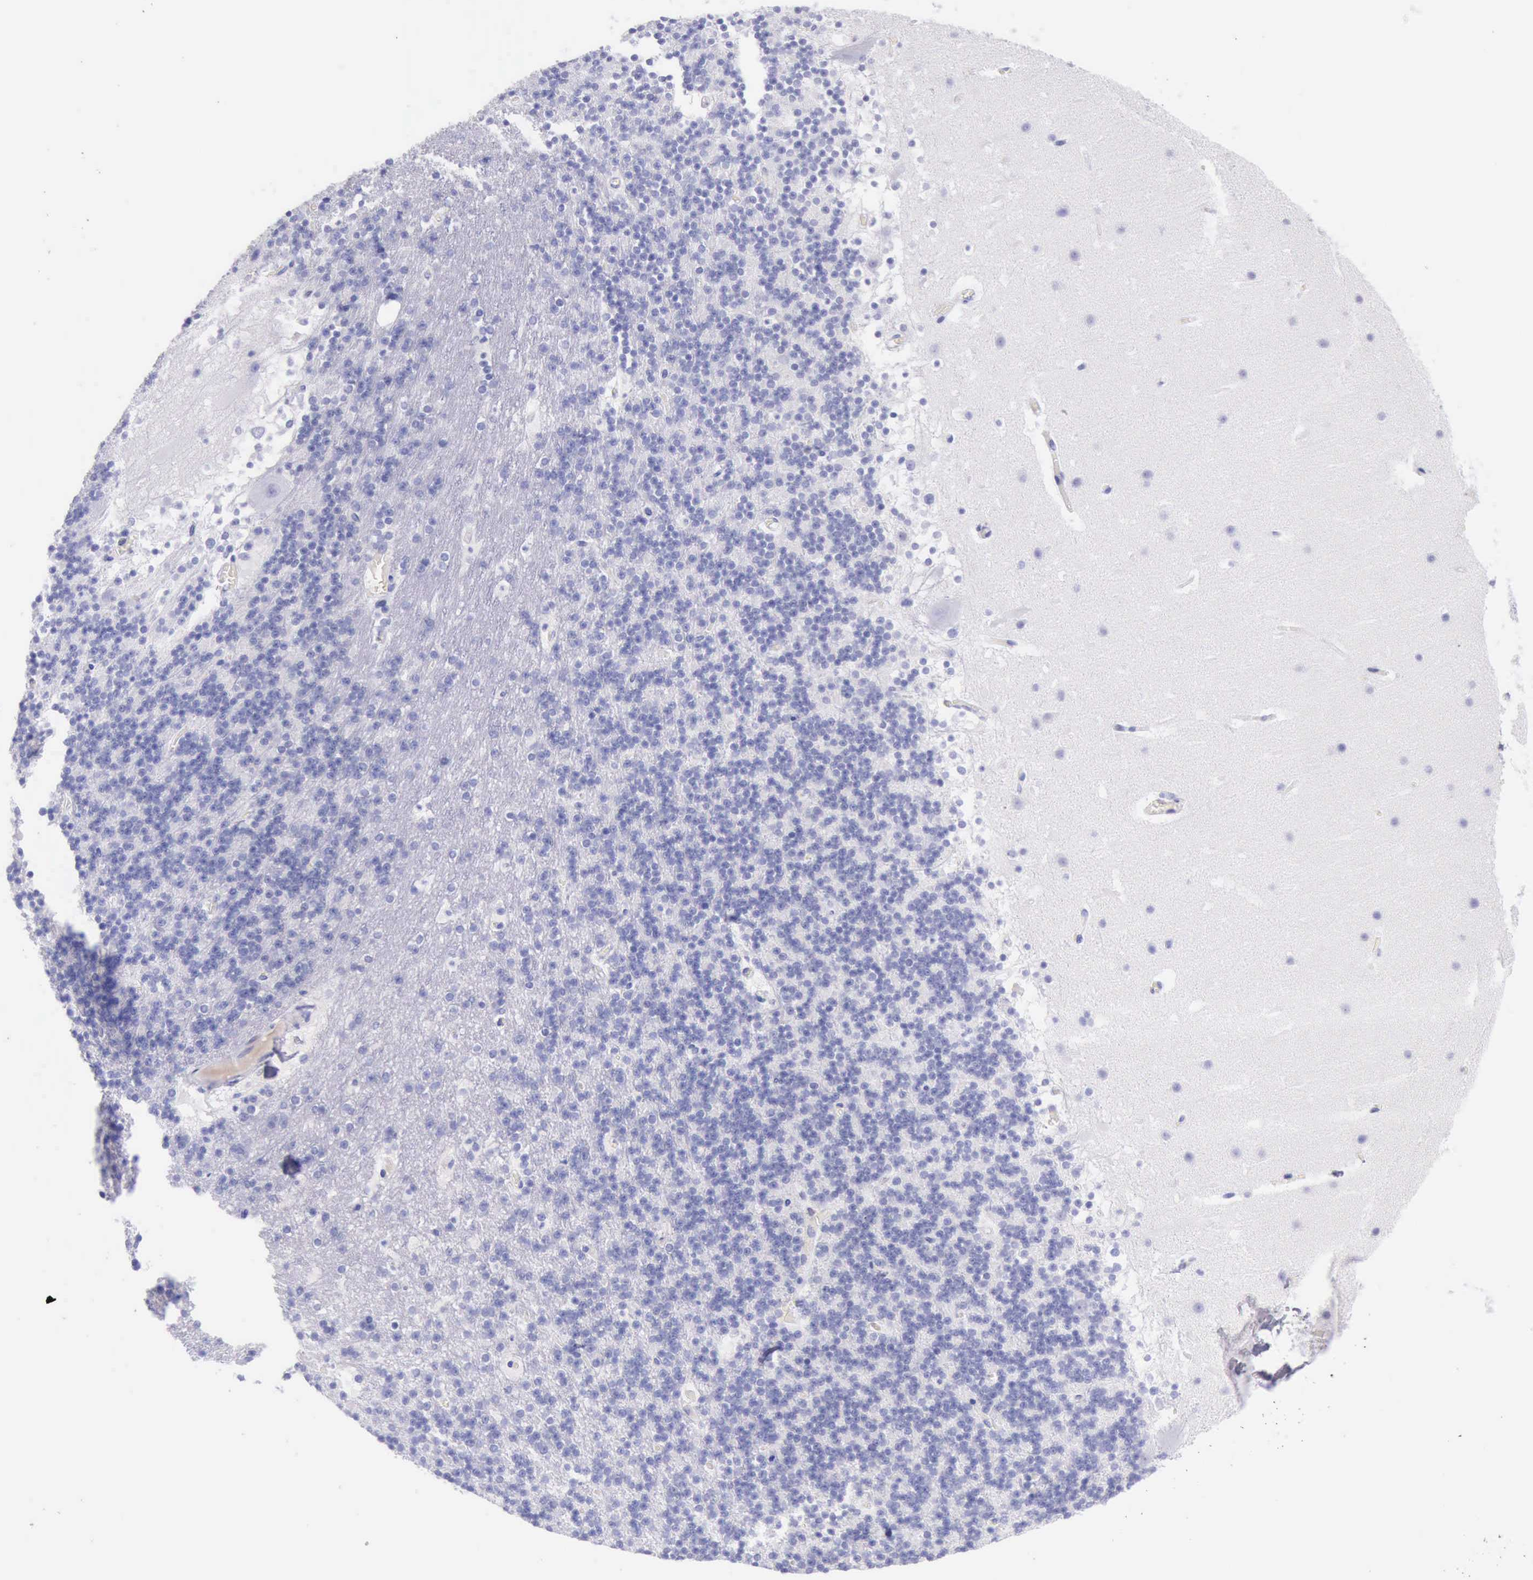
{"staining": {"intensity": "negative", "quantity": "none", "location": "none"}, "tissue": "cerebellum", "cell_type": "Cells in granular layer", "image_type": "normal", "snomed": [{"axis": "morphology", "description": "Normal tissue, NOS"}, {"axis": "topography", "description": "Cerebellum"}], "caption": "This is a image of immunohistochemistry (IHC) staining of unremarkable cerebellum, which shows no expression in cells in granular layer.", "gene": "KRT8", "patient": {"sex": "male", "age": 45}}